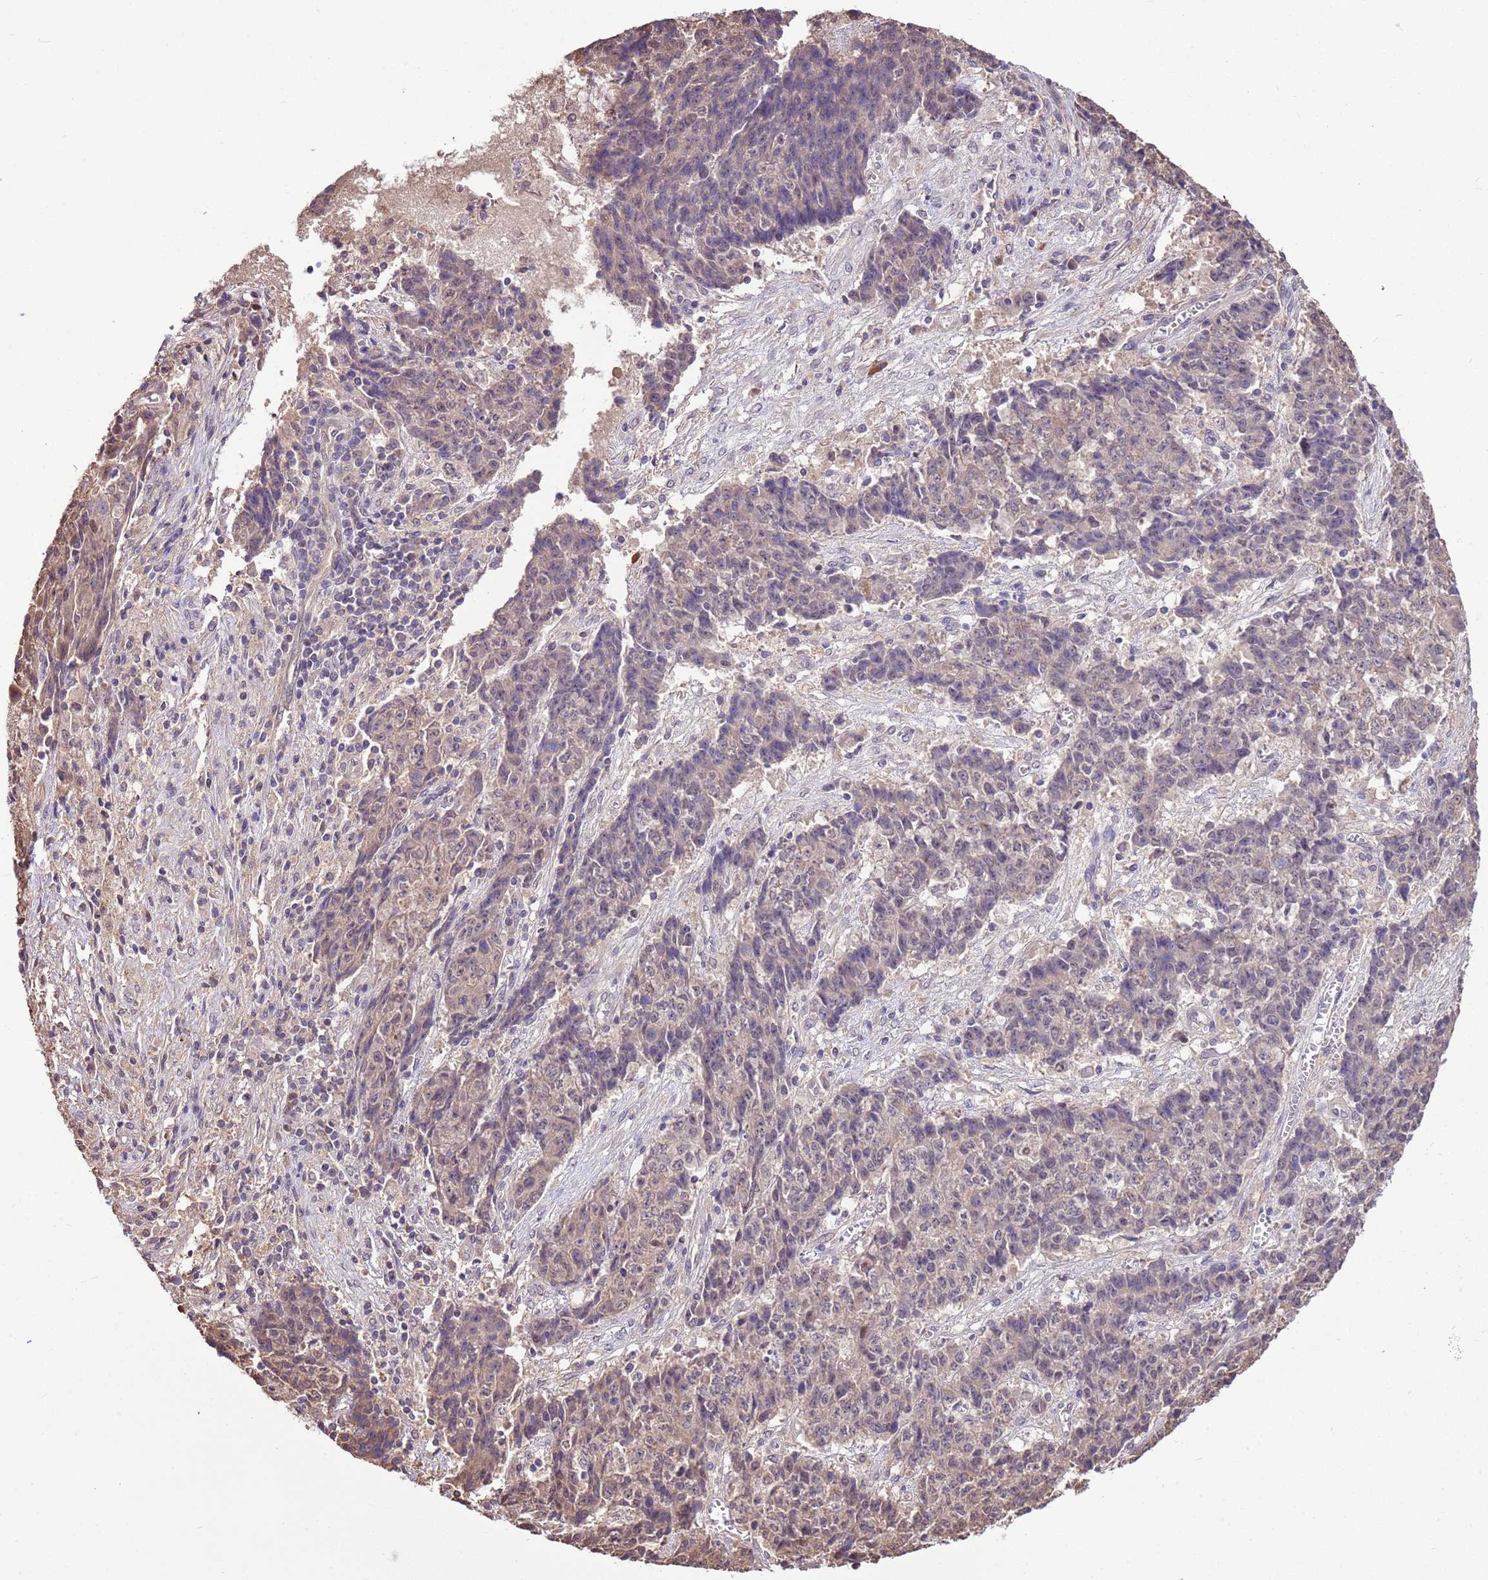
{"staining": {"intensity": "weak", "quantity": "25%-75%", "location": "cytoplasmic/membranous"}, "tissue": "ovarian cancer", "cell_type": "Tumor cells", "image_type": "cancer", "snomed": [{"axis": "morphology", "description": "Carcinoma, endometroid"}, {"axis": "topography", "description": "Ovary"}], "caption": "Endometroid carcinoma (ovarian) tissue exhibits weak cytoplasmic/membranous expression in about 25%-75% of tumor cells, visualized by immunohistochemistry. Nuclei are stained in blue.", "gene": "BBS5", "patient": {"sex": "female", "age": 42}}